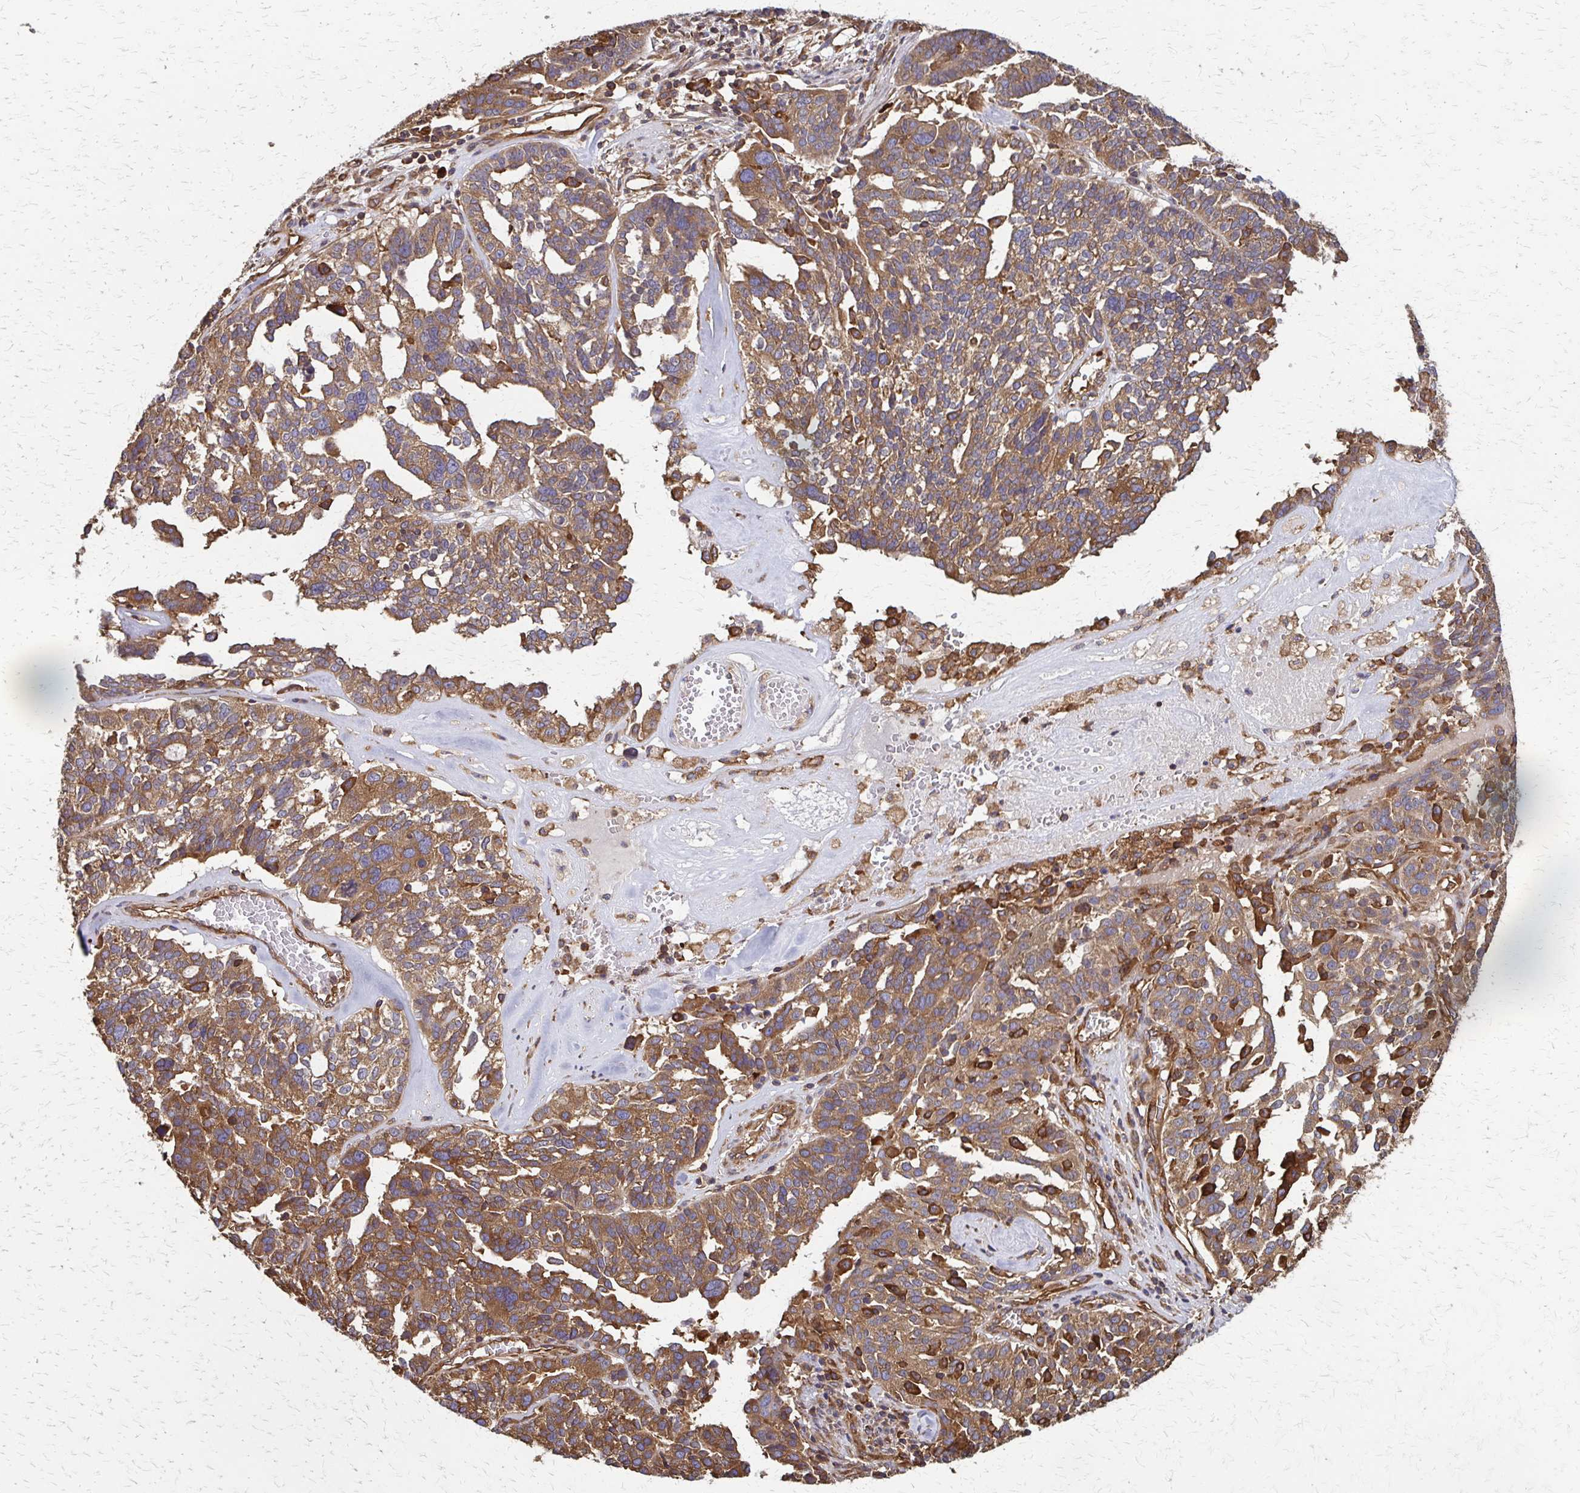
{"staining": {"intensity": "moderate", "quantity": ">75%", "location": "cytoplasmic/membranous"}, "tissue": "ovarian cancer", "cell_type": "Tumor cells", "image_type": "cancer", "snomed": [{"axis": "morphology", "description": "Cystadenocarcinoma, serous, NOS"}, {"axis": "topography", "description": "Ovary"}], "caption": "Ovarian serous cystadenocarcinoma stained with DAB IHC reveals medium levels of moderate cytoplasmic/membranous expression in about >75% of tumor cells.", "gene": "EEF2", "patient": {"sex": "female", "age": 59}}